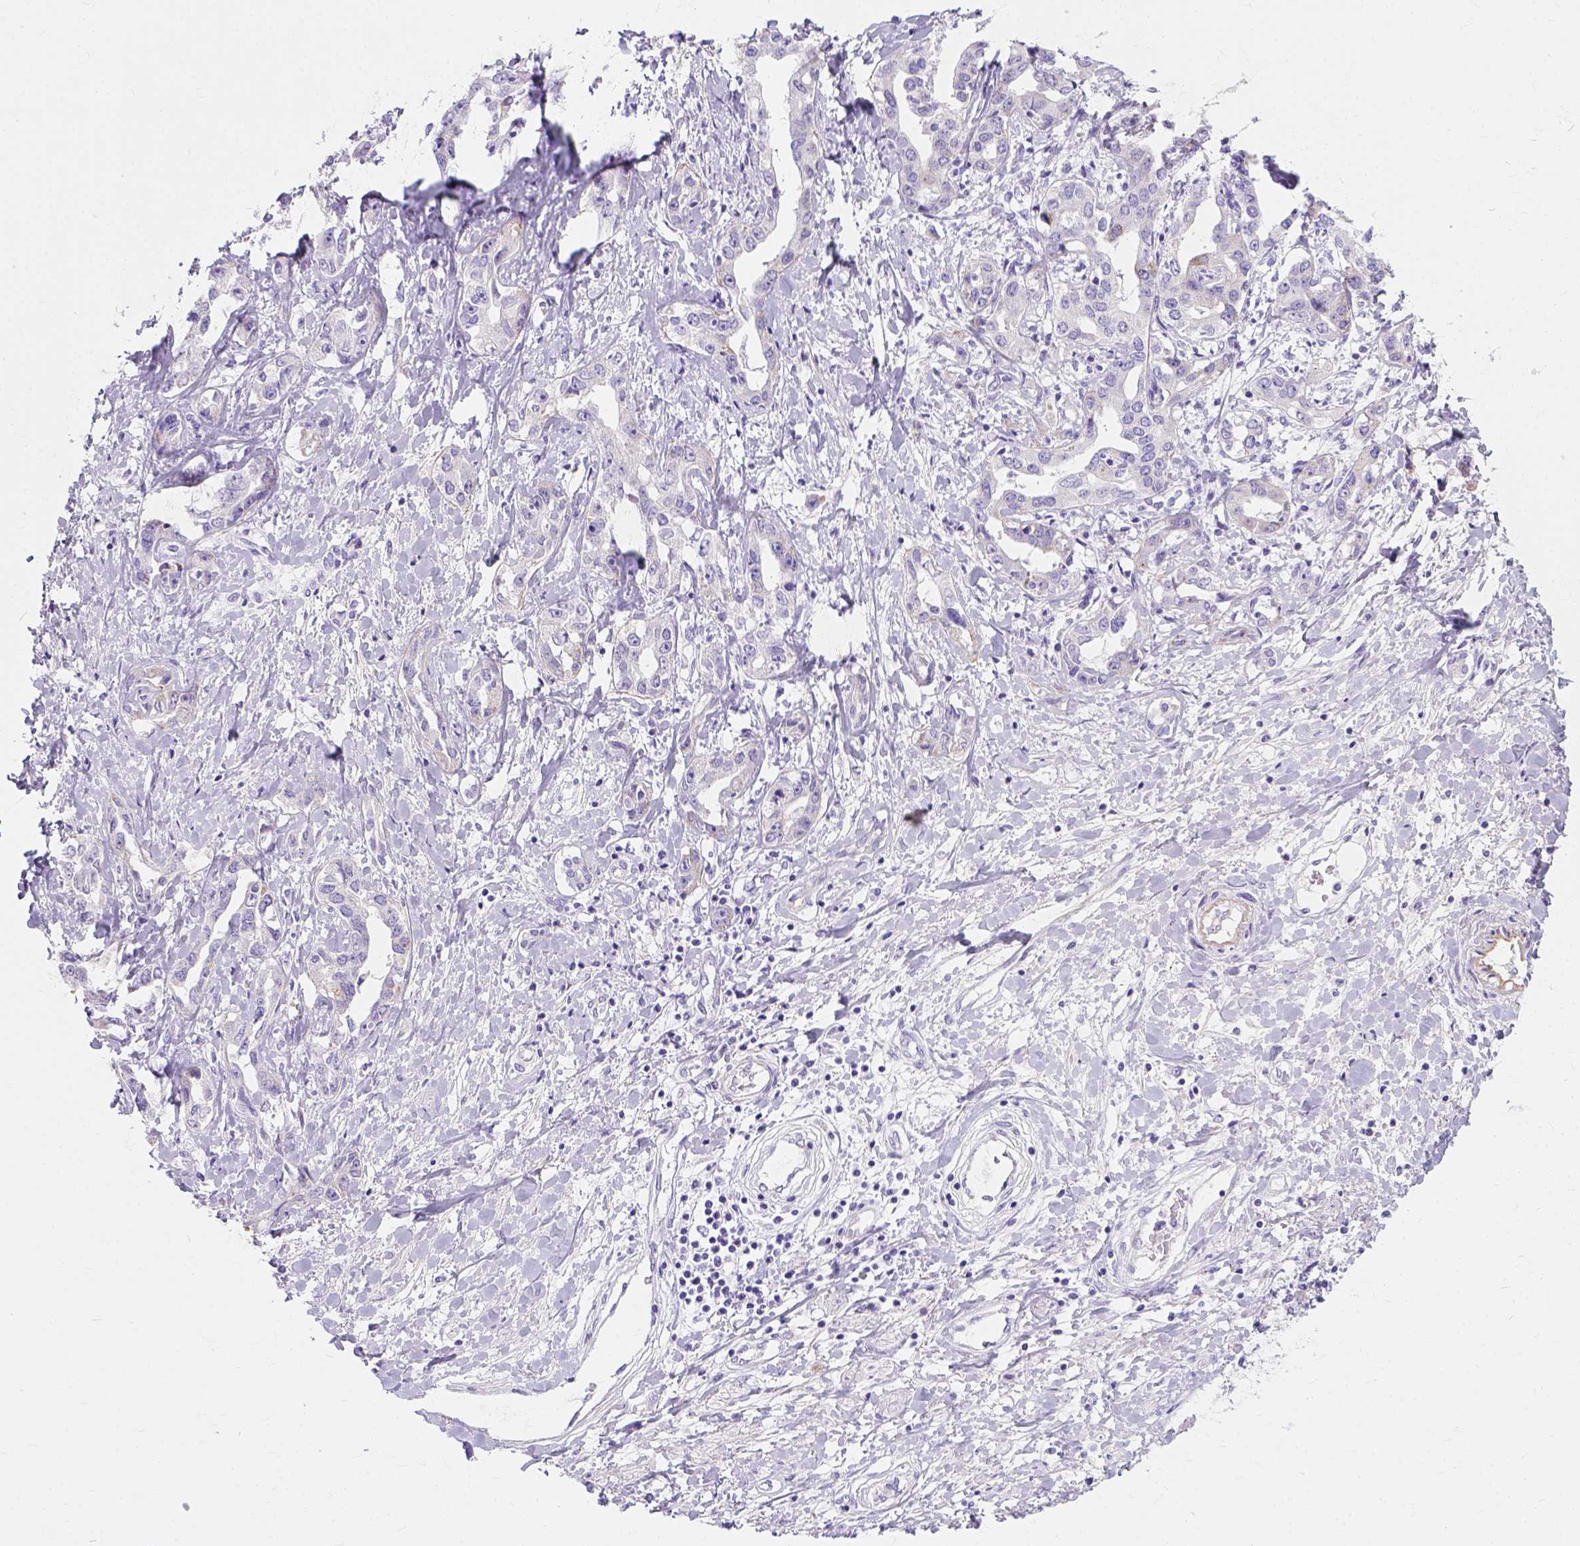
{"staining": {"intensity": "negative", "quantity": "none", "location": "none"}, "tissue": "liver cancer", "cell_type": "Tumor cells", "image_type": "cancer", "snomed": [{"axis": "morphology", "description": "Cholangiocarcinoma"}, {"axis": "topography", "description": "Liver"}], "caption": "Liver cancer was stained to show a protein in brown. There is no significant expression in tumor cells.", "gene": "MYH15", "patient": {"sex": "male", "age": 59}}